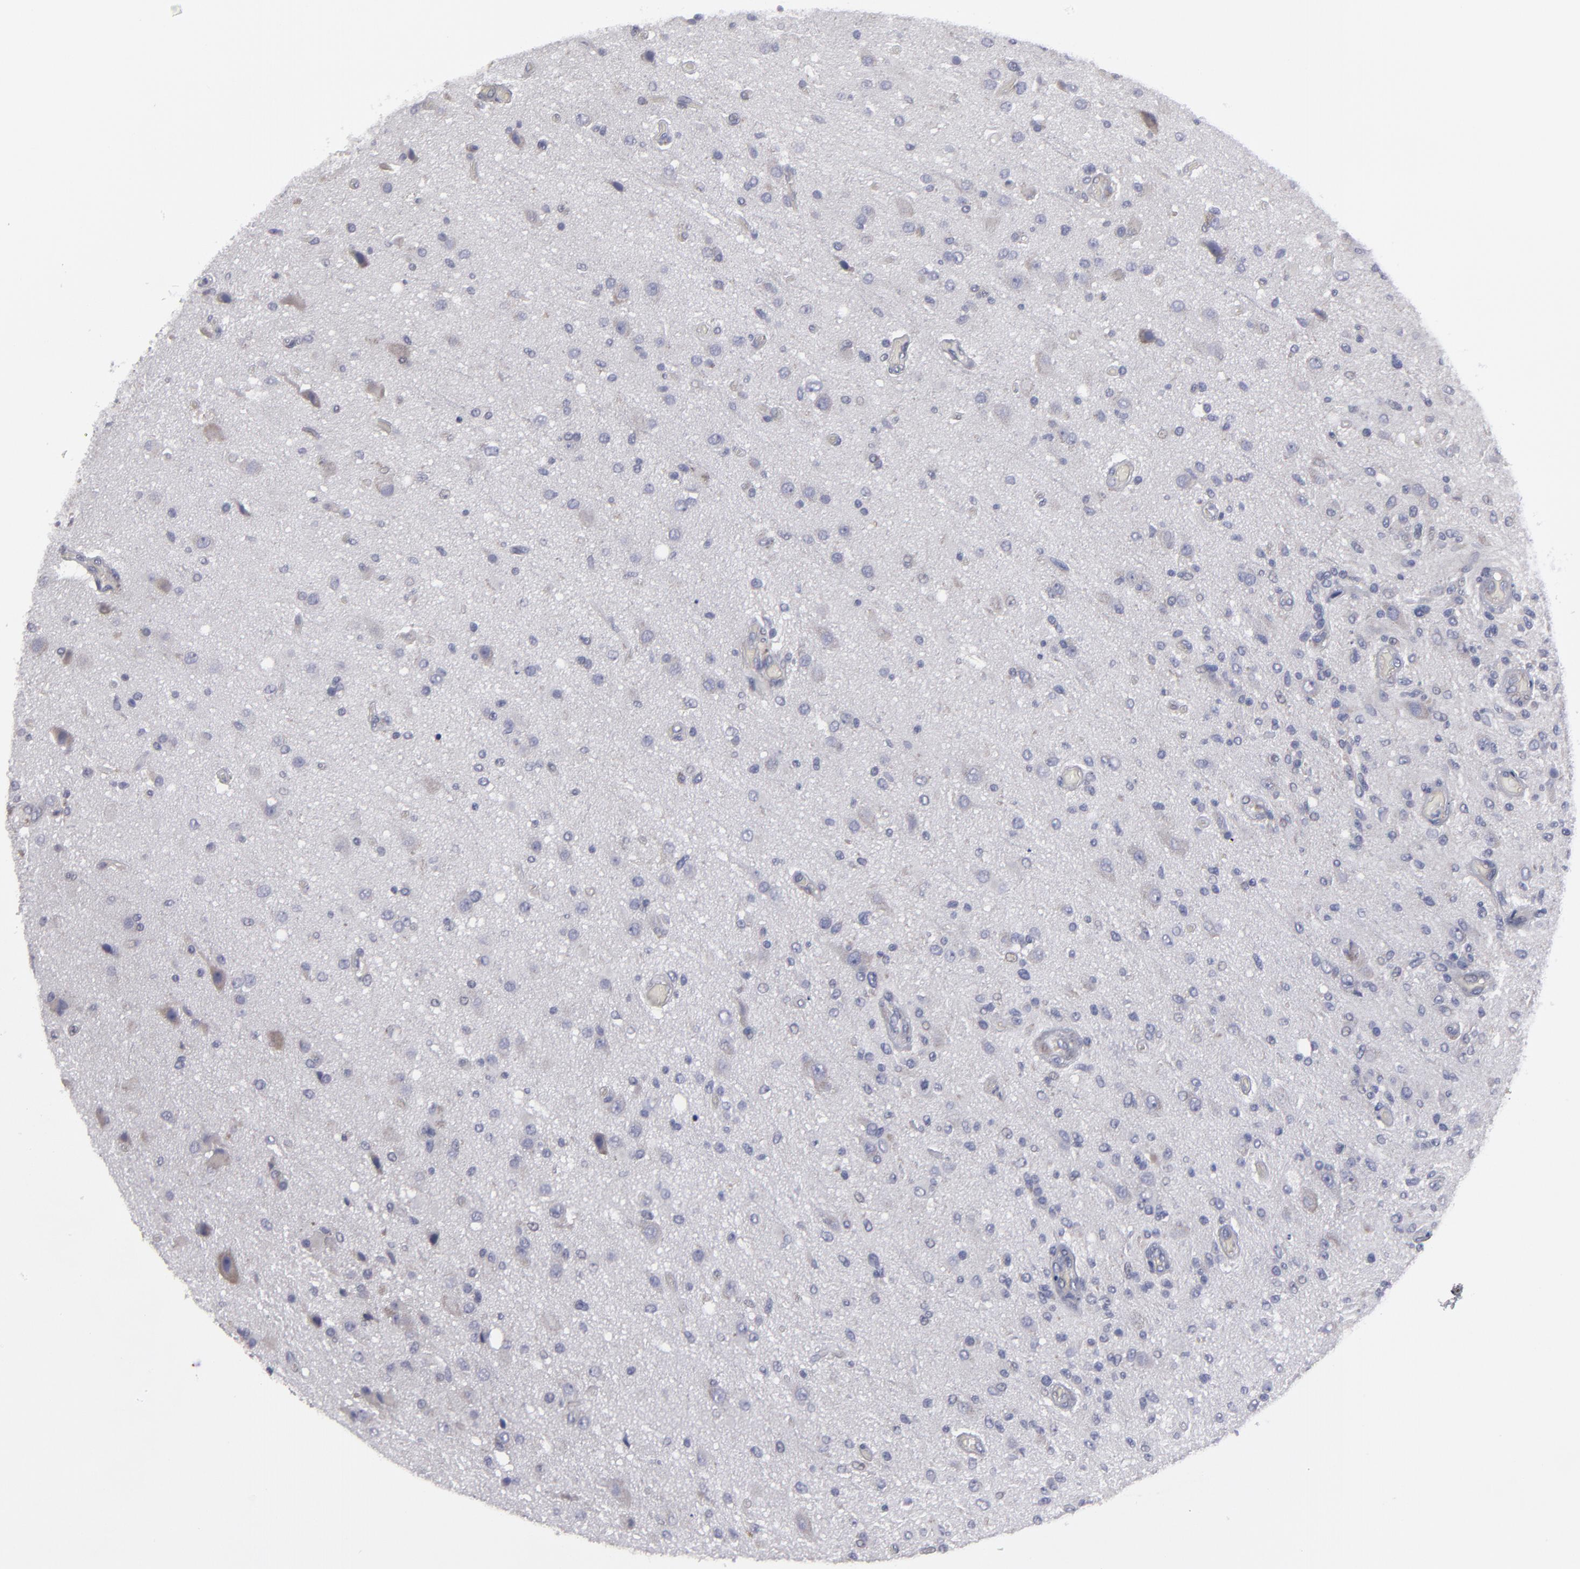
{"staining": {"intensity": "negative", "quantity": "none", "location": "none"}, "tissue": "glioma", "cell_type": "Tumor cells", "image_type": "cancer", "snomed": [{"axis": "morphology", "description": "Normal tissue, NOS"}, {"axis": "morphology", "description": "Glioma, malignant, High grade"}, {"axis": "topography", "description": "Cerebral cortex"}], "caption": "Immunohistochemistry (IHC) histopathology image of neoplastic tissue: malignant glioma (high-grade) stained with DAB reveals no significant protein staining in tumor cells.", "gene": "CCDC80", "patient": {"sex": "male", "age": 77}}